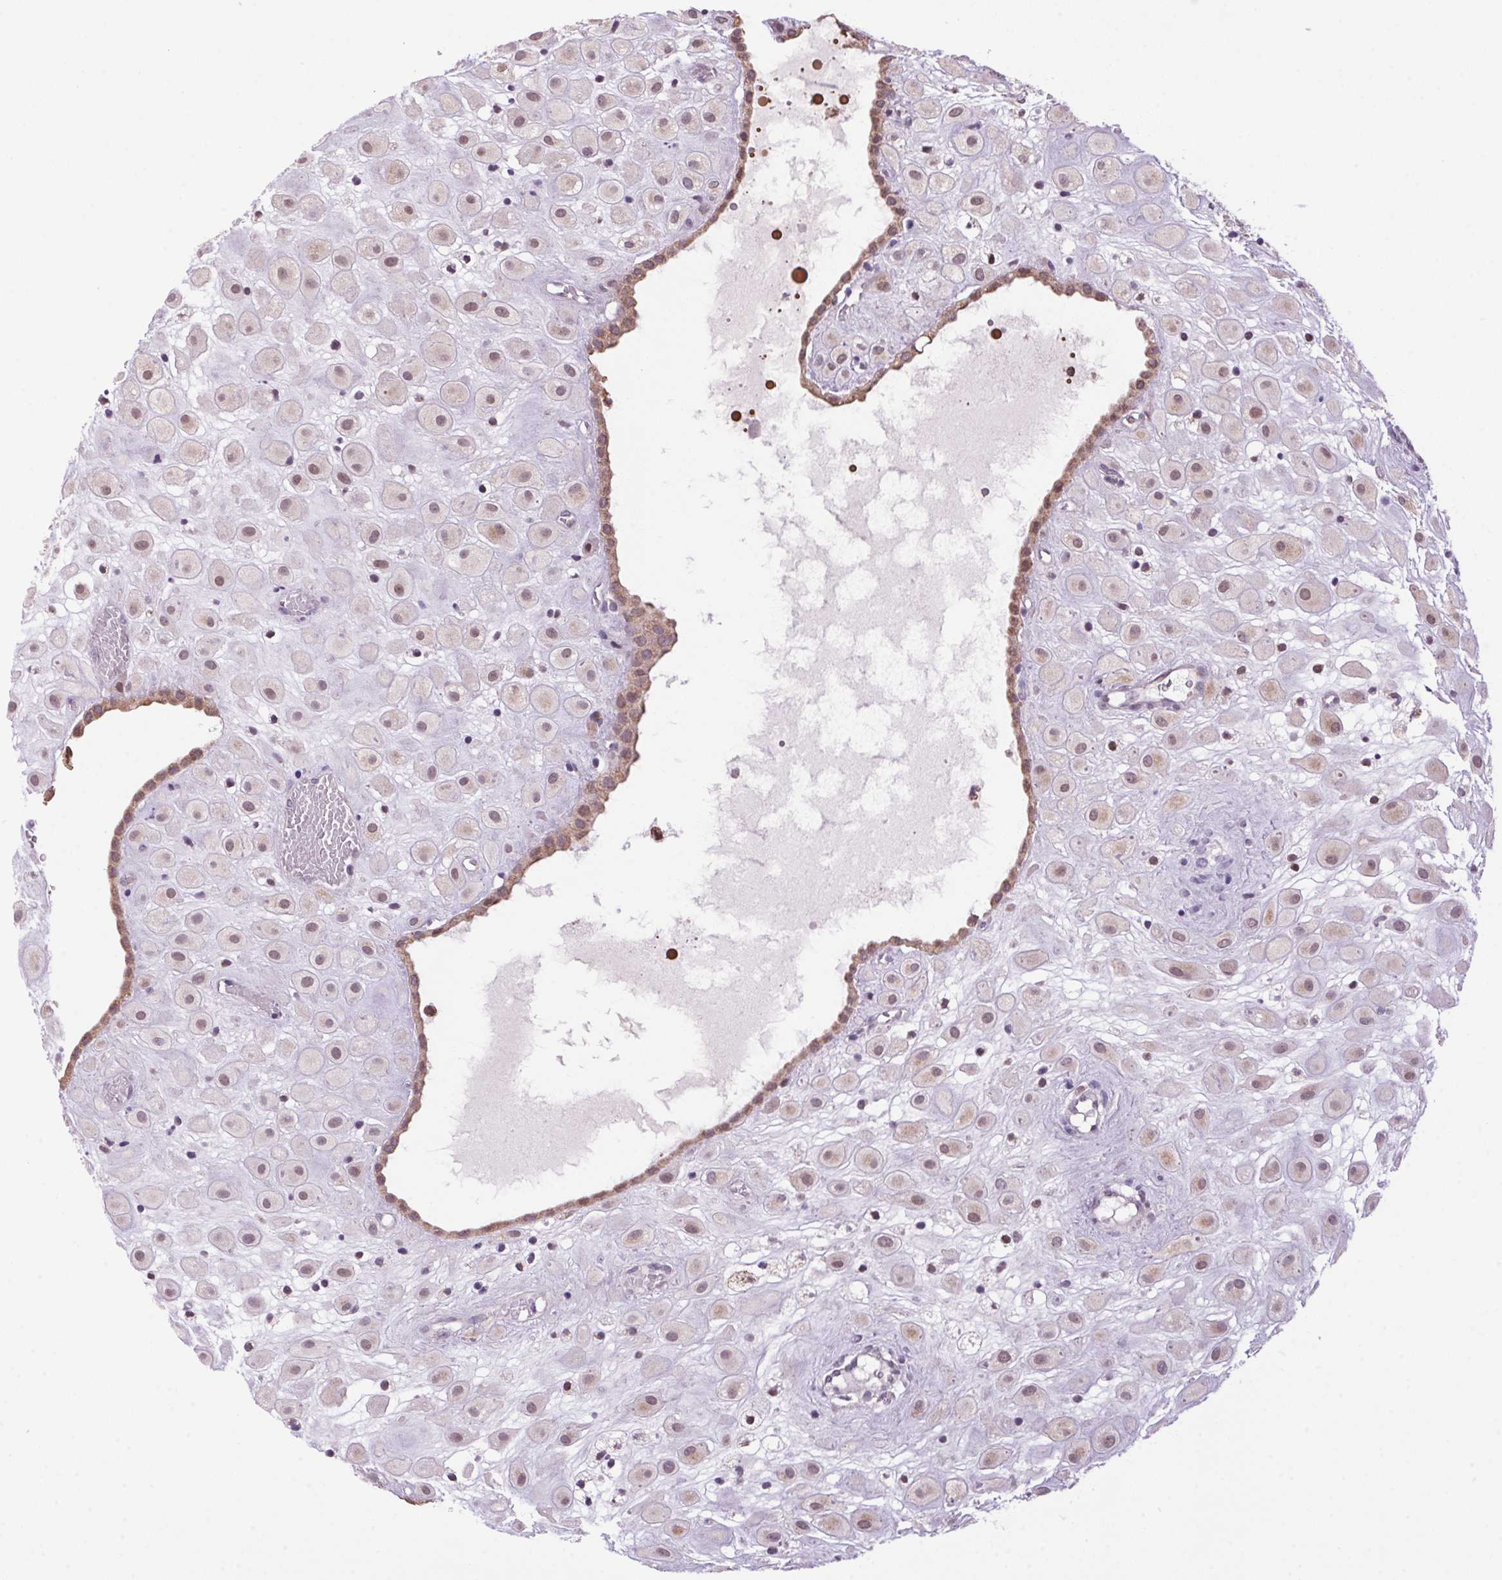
{"staining": {"intensity": "weak", "quantity": "25%-75%", "location": "cytoplasmic/membranous,nuclear"}, "tissue": "placenta", "cell_type": "Decidual cells", "image_type": "normal", "snomed": [{"axis": "morphology", "description": "Normal tissue, NOS"}, {"axis": "topography", "description": "Placenta"}], "caption": "Protein staining reveals weak cytoplasmic/membranous,nuclear positivity in approximately 25%-75% of decidual cells in unremarkable placenta. (Stains: DAB (3,3'-diaminobenzidine) in brown, nuclei in blue, Microscopy: brightfield microscopy at high magnification).", "gene": "AKR1E2", "patient": {"sex": "female", "age": 24}}